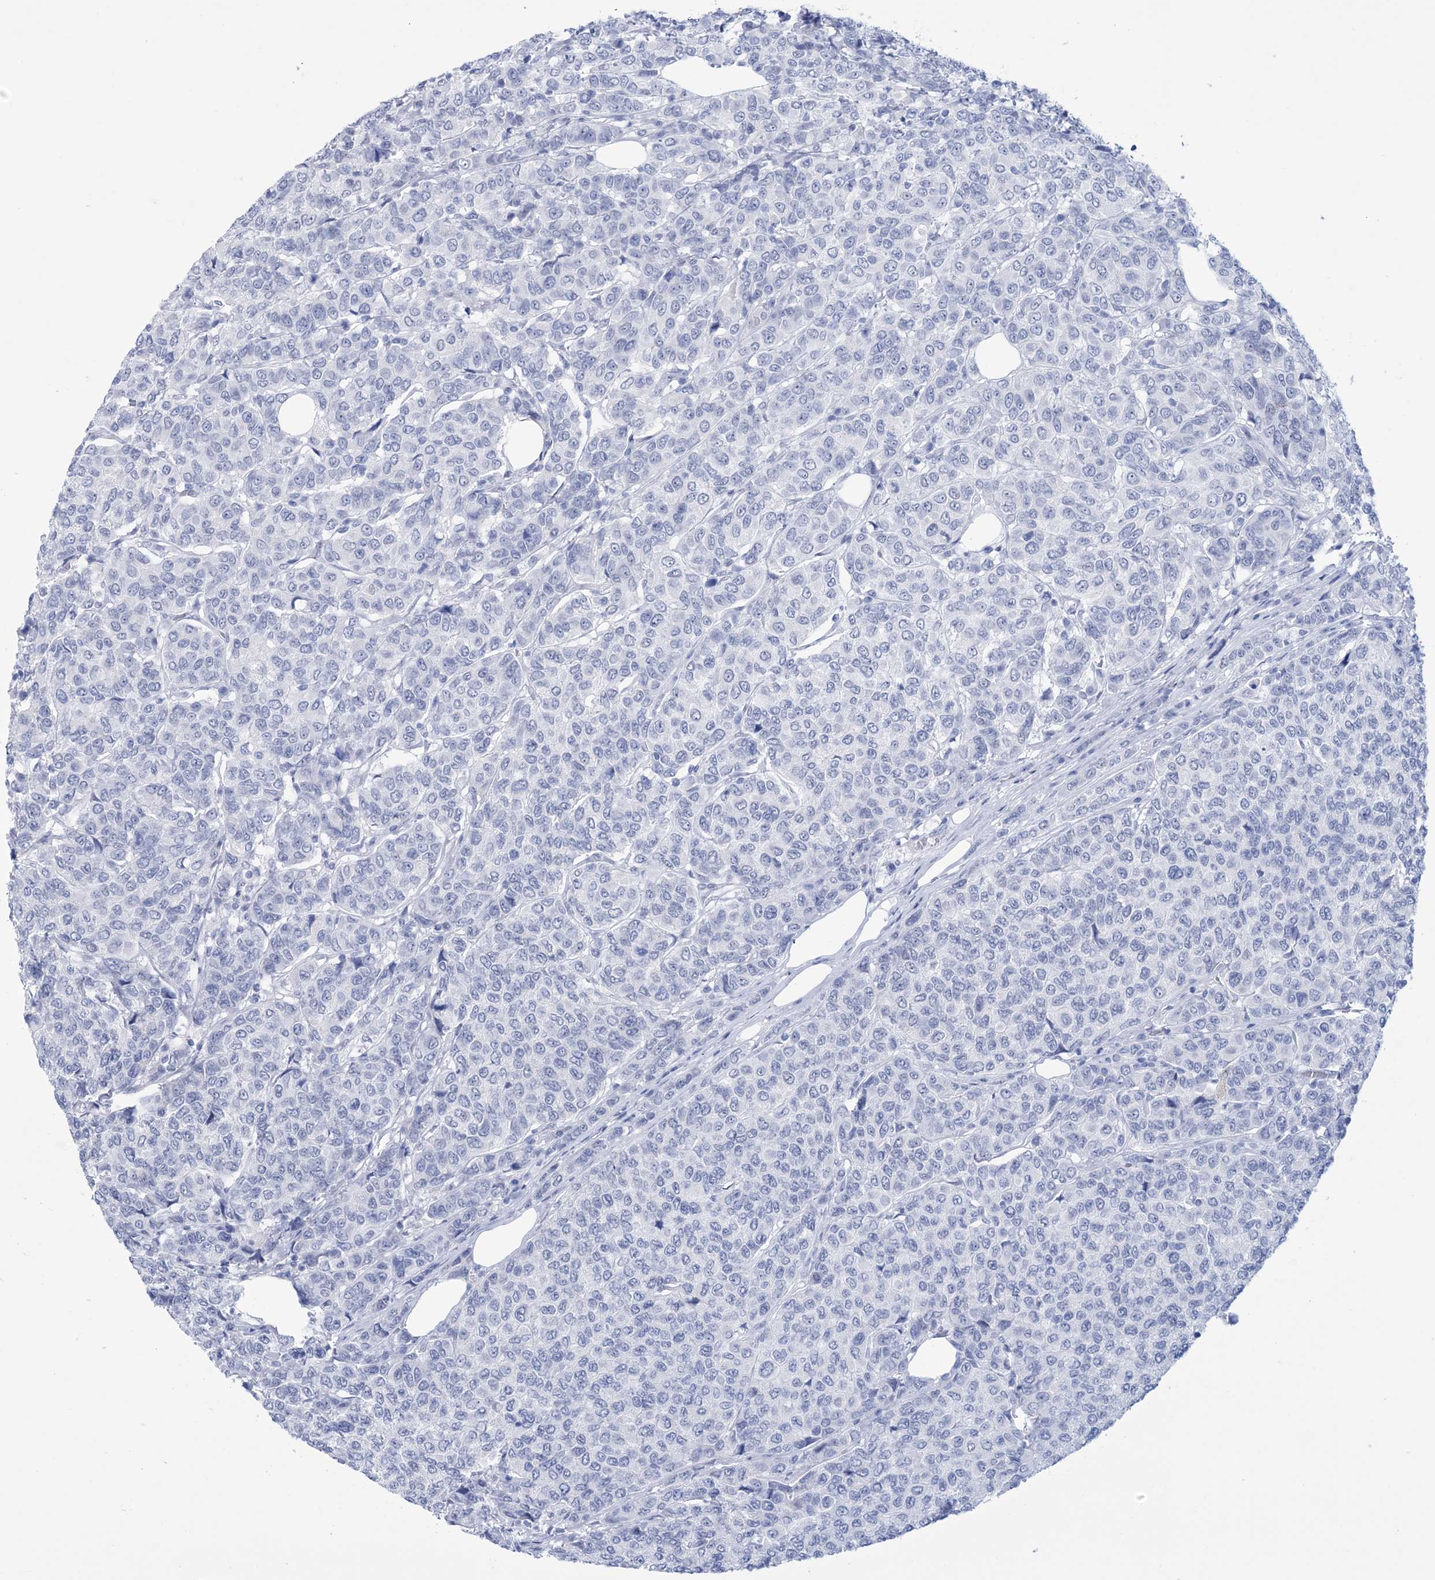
{"staining": {"intensity": "negative", "quantity": "none", "location": "none"}, "tissue": "breast cancer", "cell_type": "Tumor cells", "image_type": "cancer", "snomed": [{"axis": "morphology", "description": "Duct carcinoma"}, {"axis": "topography", "description": "Breast"}], "caption": "DAB immunohistochemical staining of human breast infiltrating ductal carcinoma demonstrates no significant expression in tumor cells. (DAB (3,3'-diaminobenzidine) immunohistochemistry visualized using brightfield microscopy, high magnification).", "gene": "DPCD", "patient": {"sex": "female", "age": 55}}